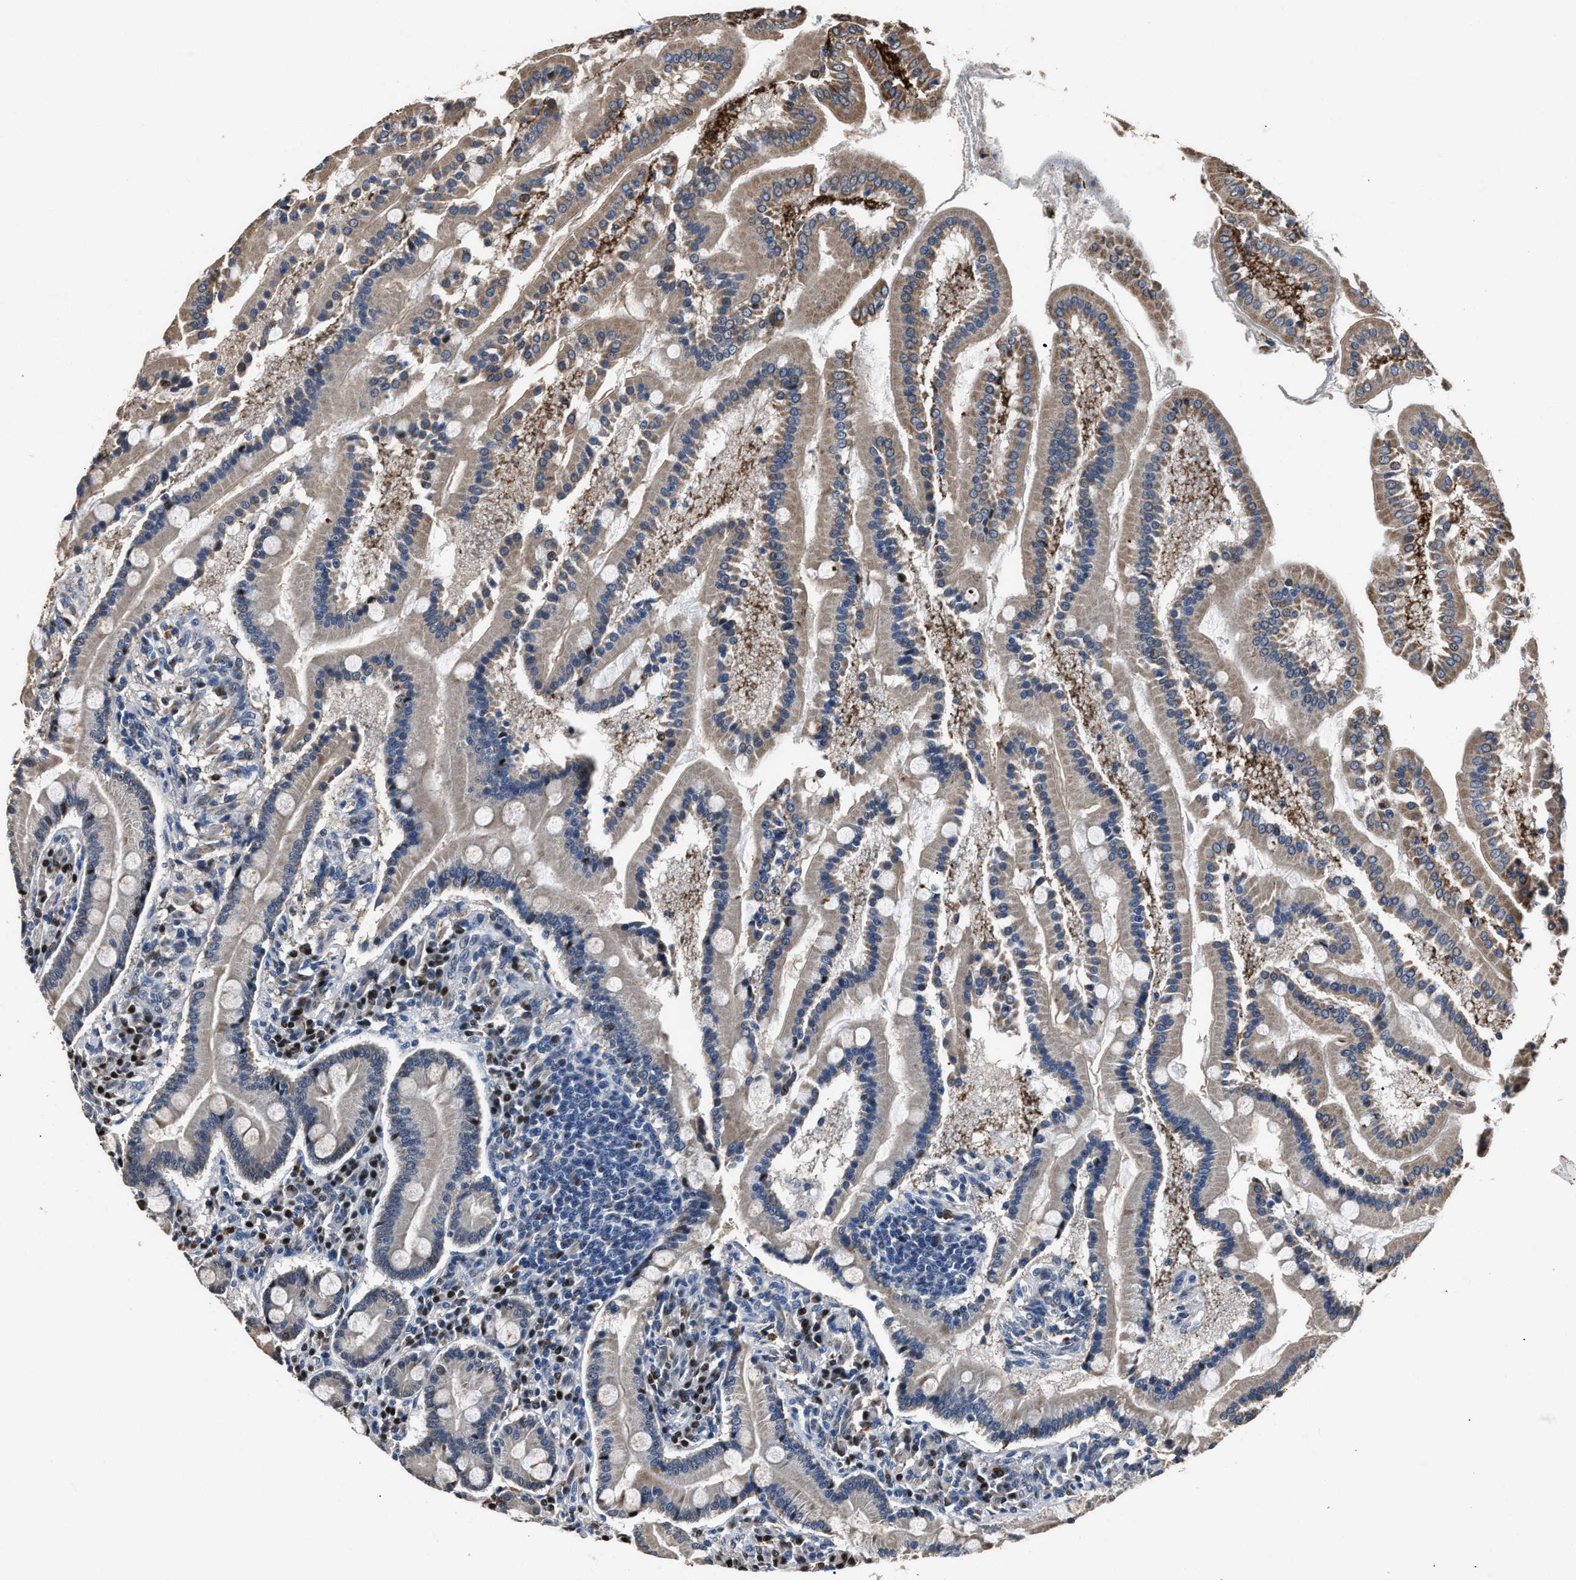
{"staining": {"intensity": "moderate", "quantity": "25%-75%", "location": "cytoplasmic/membranous"}, "tissue": "duodenum", "cell_type": "Glandular cells", "image_type": "normal", "snomed": [{"axis": "morphology", "description": "Normal tissue, NOS"}, {"axis": "topography", "description": "Duodenum"}], "caption": "Approximately 25%-75% of glandular cells in normal human duodenum display moderate cytoplasmic/membranous protein expression as visualized by brown immunohistochemical staining.", "gene": "NSUN5", "patient": {"sex": "male", "age": 50}}